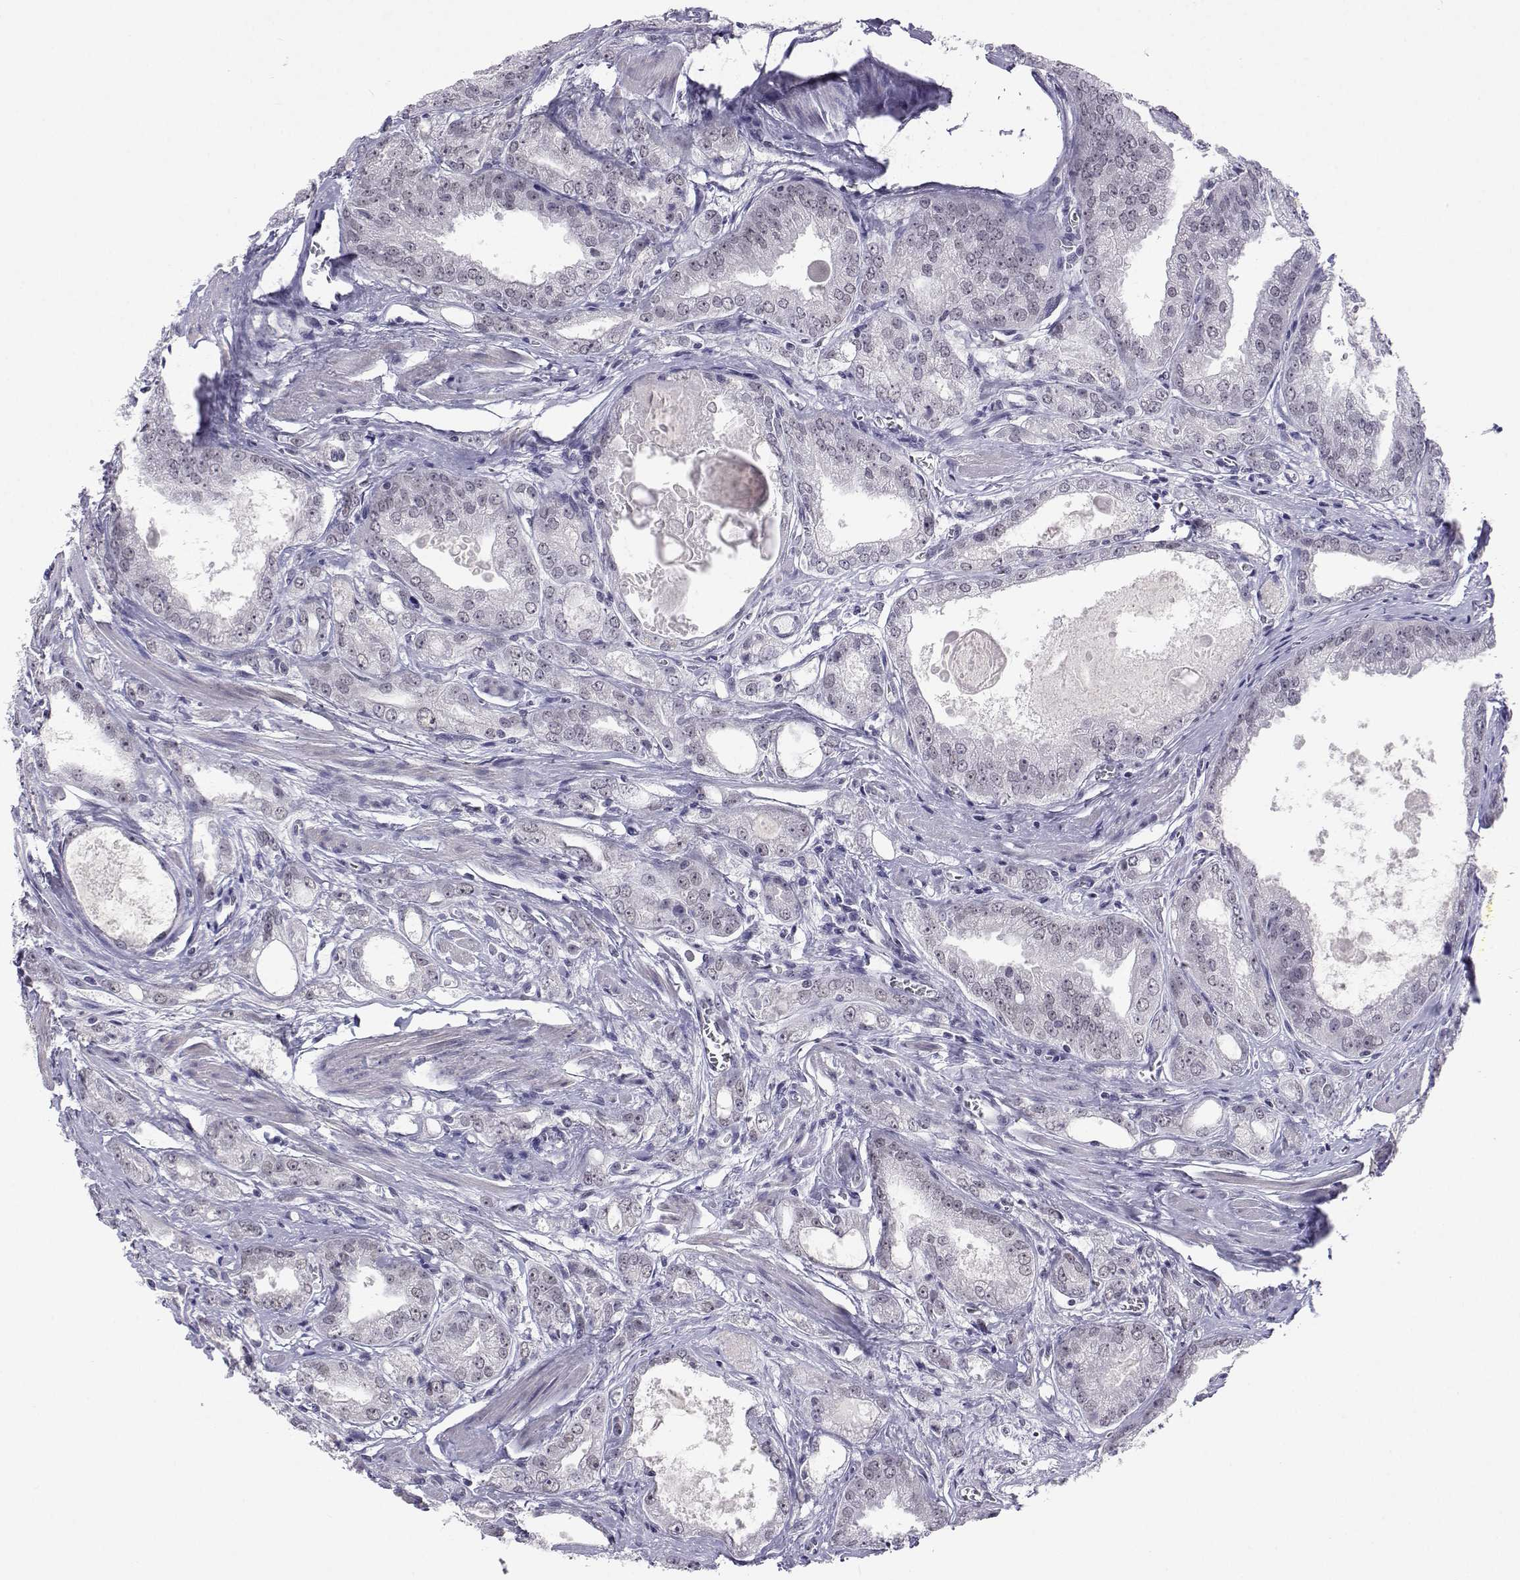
{"staining": {"intensity": "negative", "quantity": "none", "location": "none"}, "tissue": "prostate cancer", "cell_type": "Tumor cells", "image_type": "cancer", "snomed": [{"axis": "morphology", "description": "Adenocarcinoma, NOS"}, {"axis": "morphology", "description": "Adenocarcinoma, High grade"}, {"axis": "topography", "description": "Prostate"}], "caption": "The photomicrograph shows no staining of tumor cells in prostate high-grade adenocarcinoma.", "gene": "MED26", "patient": {"sex": "male", "age": 70}}